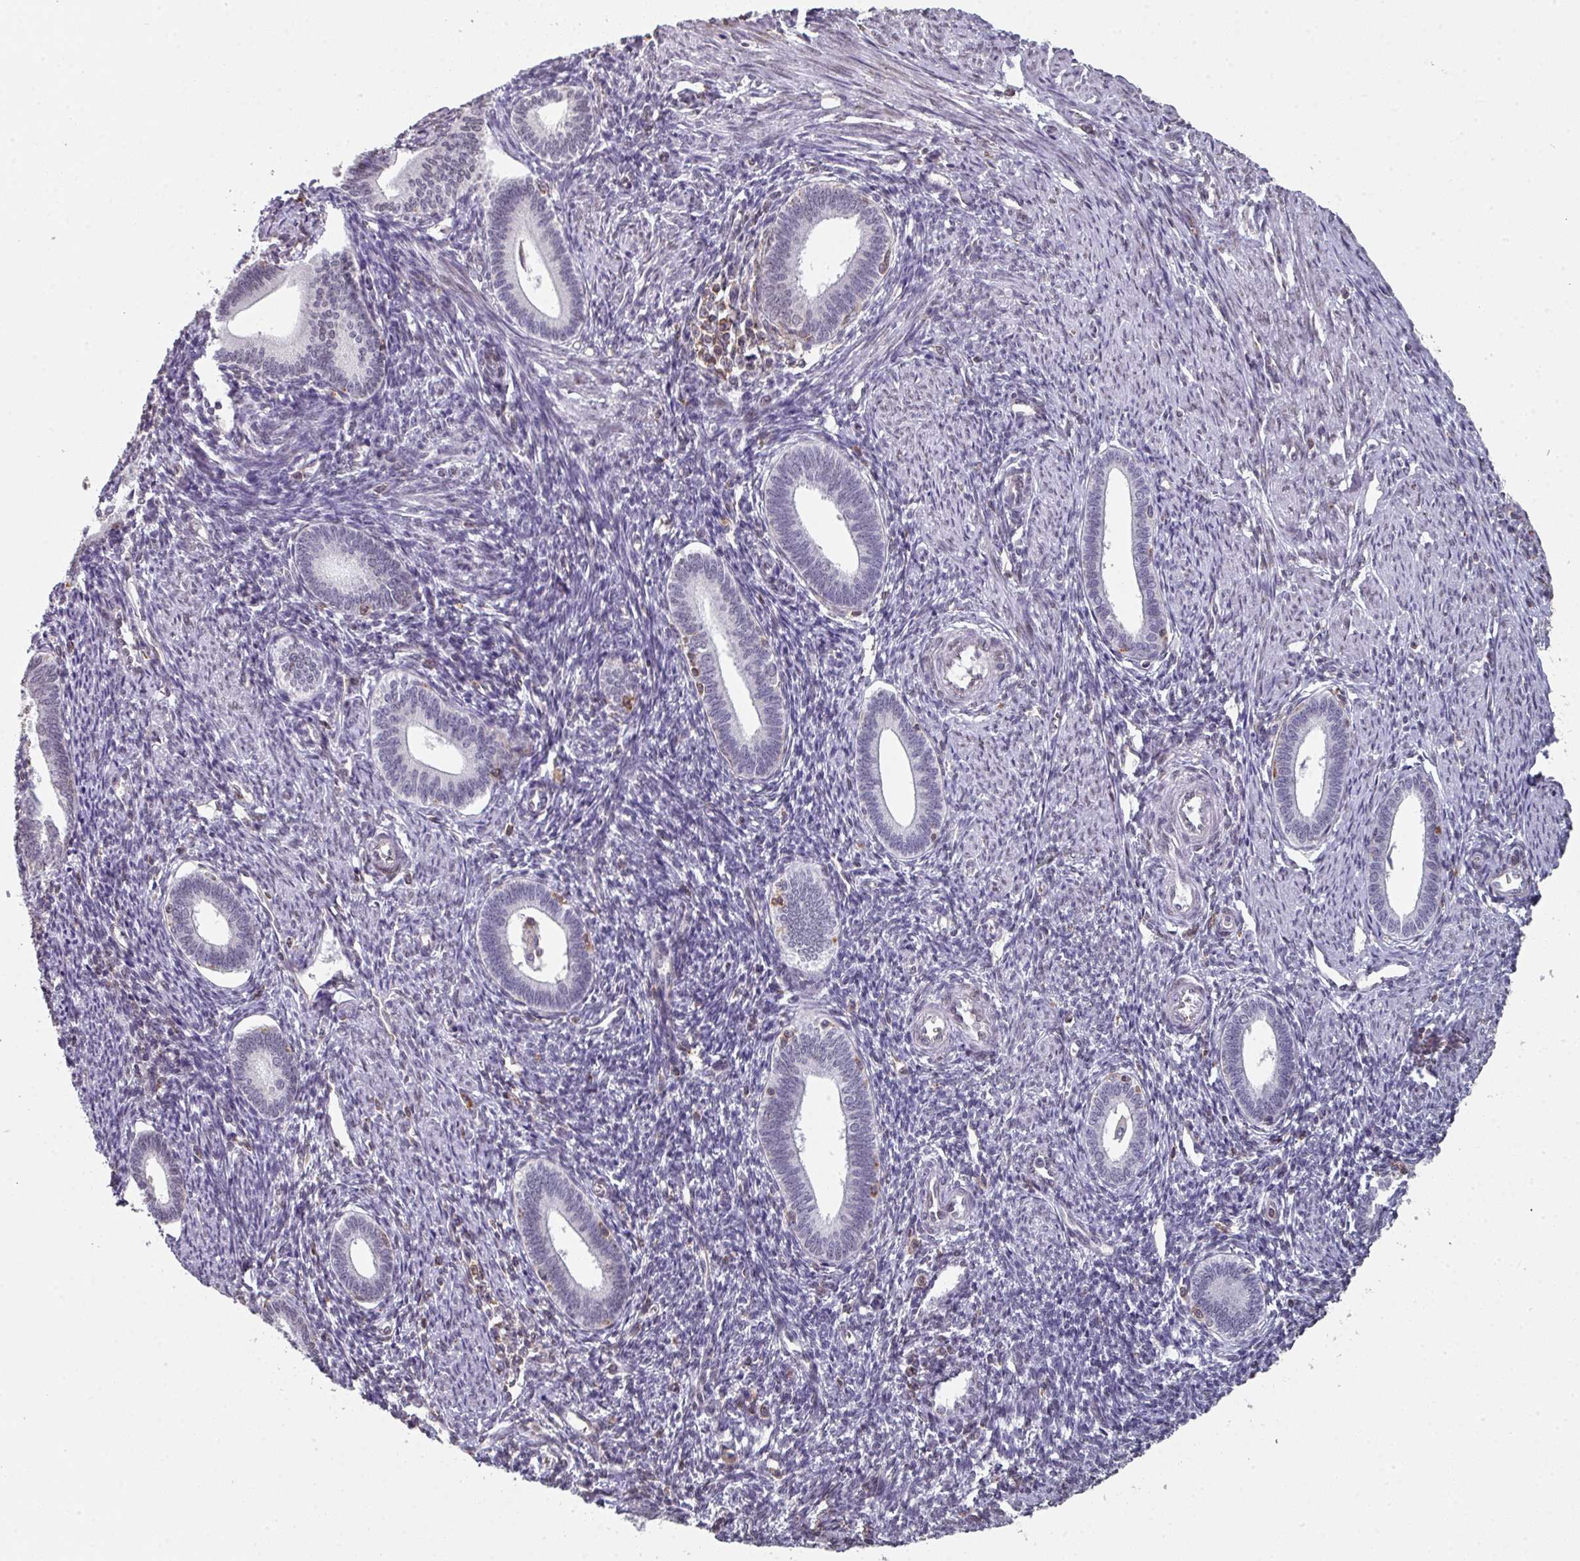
{"staining": {"intensity": "negative", "quantity": "none", "location": "none"}, "tissue": "endometrium", "cell_type": "Cells in endometrial stroma", "image_type": "normal", "snomed": [{"axis": "morphology", "description": "Normal tissue, NOS"}, {"axis": "topography", "description": "Endometrium"}], "caption": "This is an immunohistochemistry (IHC) micrograph of unremarkable human endometrium. There is no staining in cells in endometrial stroma.", "gene": "RASAL3", "patient": {"sex": "female", "age": 41}}